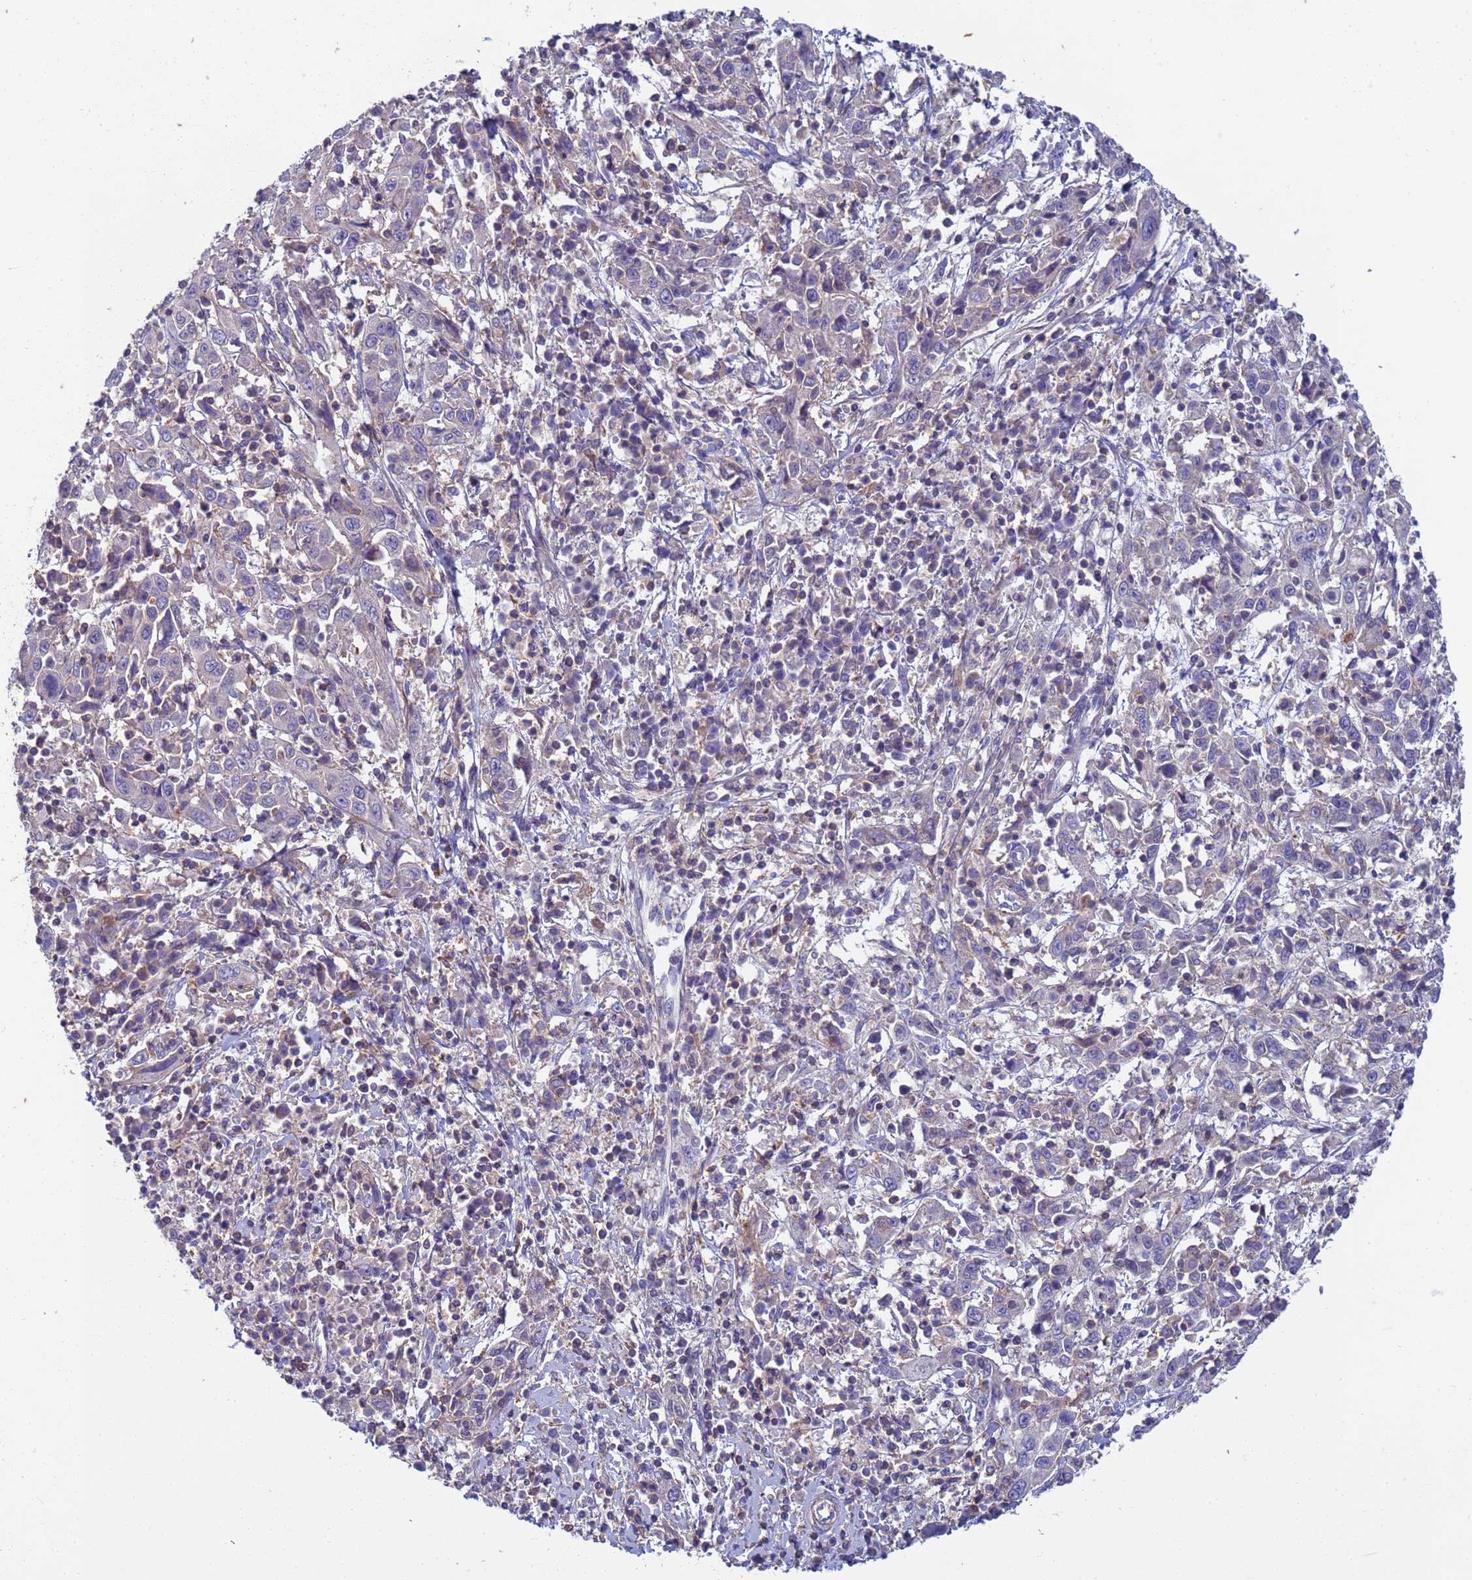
{"staining": {"intensity": "negative", "quantity": "none", "location": "none"}, "tissue": "cervical cancer", "cell_type": "Tumor cells", "image_type": "cancer", "snomed": [{"axis": "morphology", "description": "Squamous cell carcinoma, NOS"}, {"axis": "topography", "description": "Cervix"}], "caption": "Immunohistochemistry (IHC) of cervical squamous cell carcinoma exhibits no positivity in tumor cells.", "gene": "KLHL13", "patient": {"sex": "female", "age": 46}}